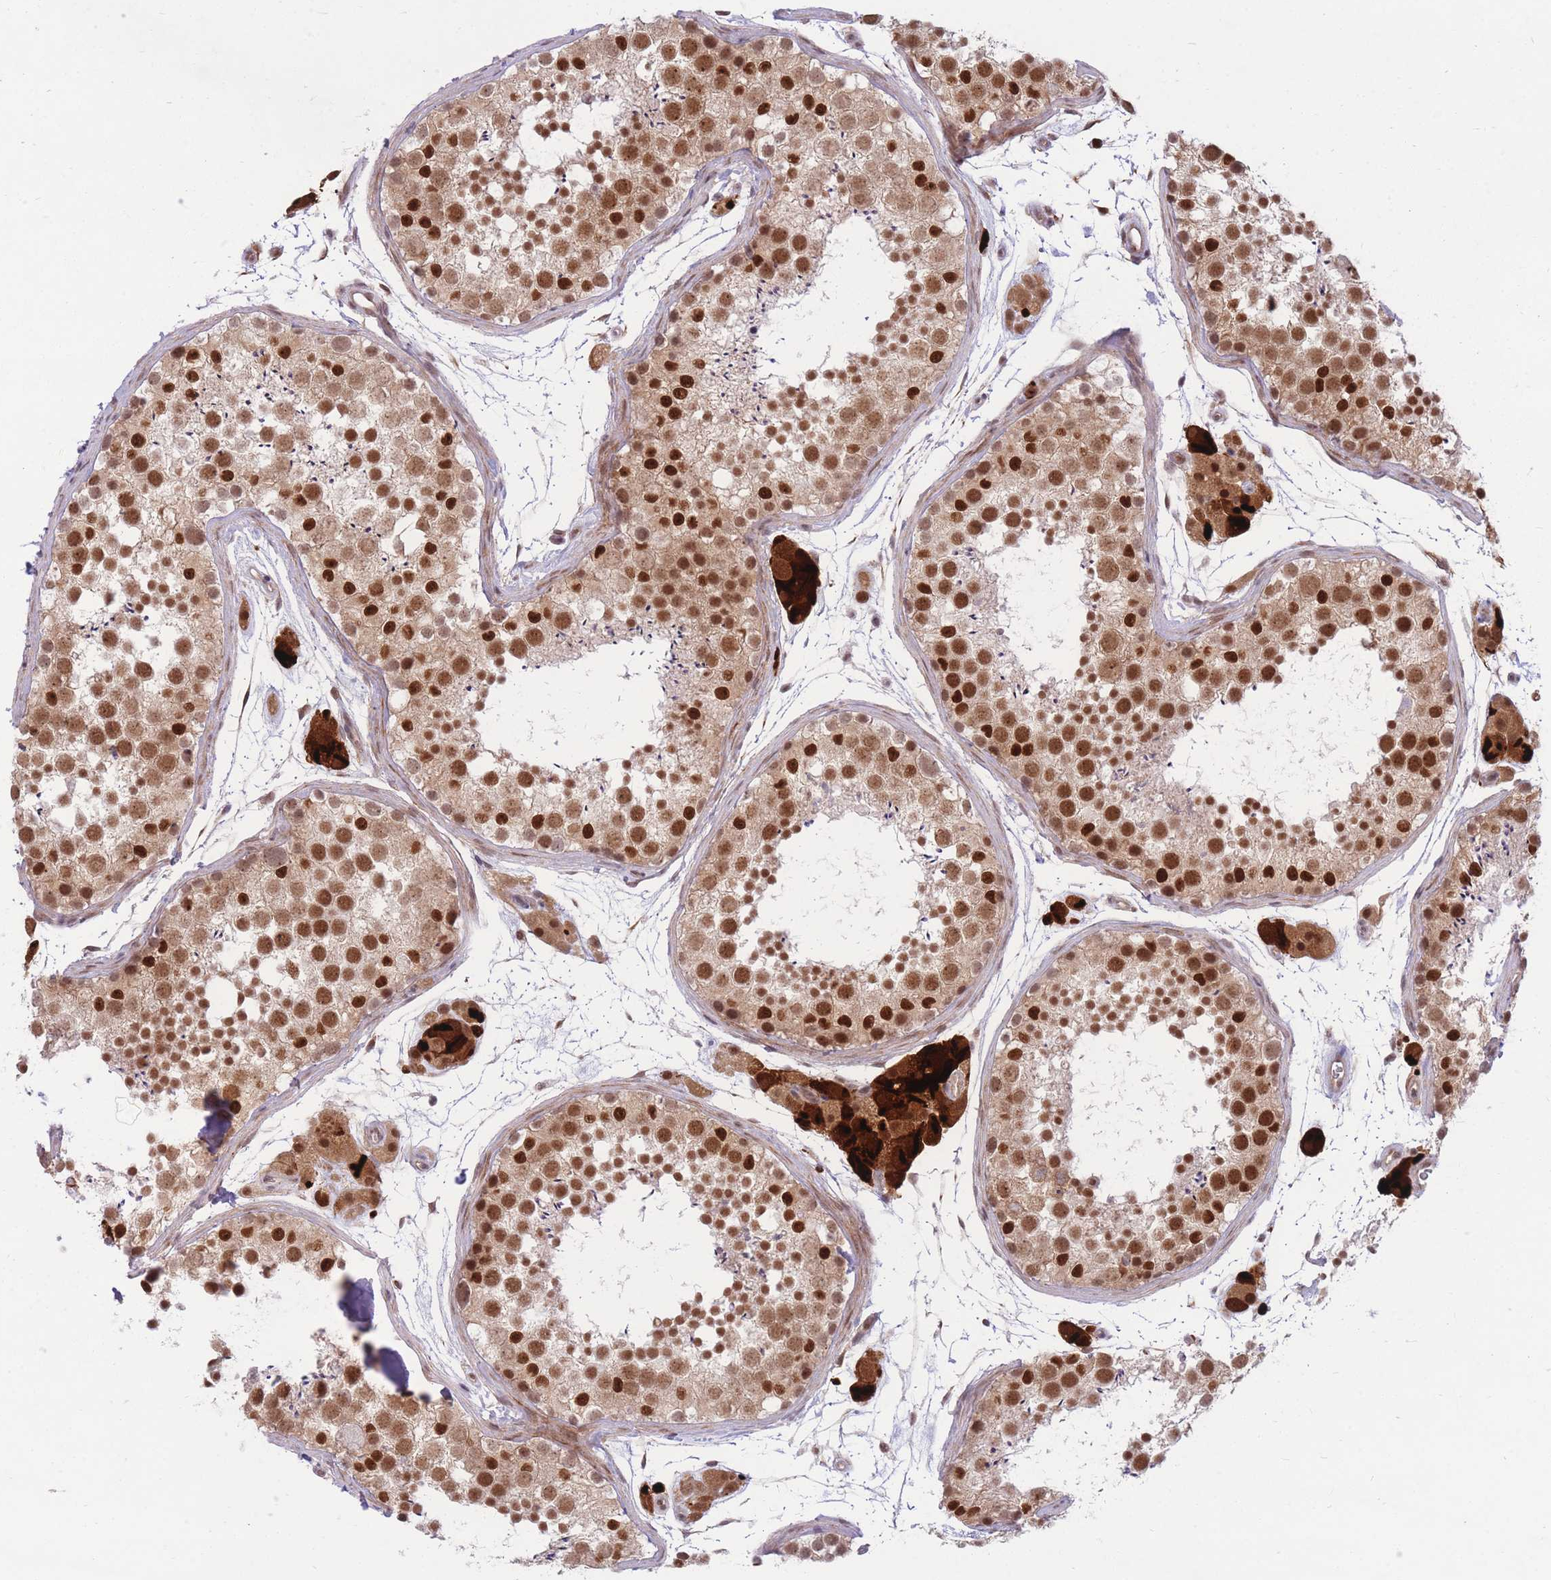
{"staining": {"intensity": "strong", "quantity": ">75%", "location": "nuclear"}, "tissue": "testis", "cell_type": "Cells in seminiferous ducts", "image_type": "normal", "snomed": [{"axis": "morphology", "description": "Normal tissue, NOS"}, {"axis": "topography", "description": "Testis"}], "caption": "Protein analysis of normal testis displays strong nuclear positivity in about >75% of cells in seminiferous ducts.", "gene": "ERCC2", "patient": {"sex": "male", "age": 41}}